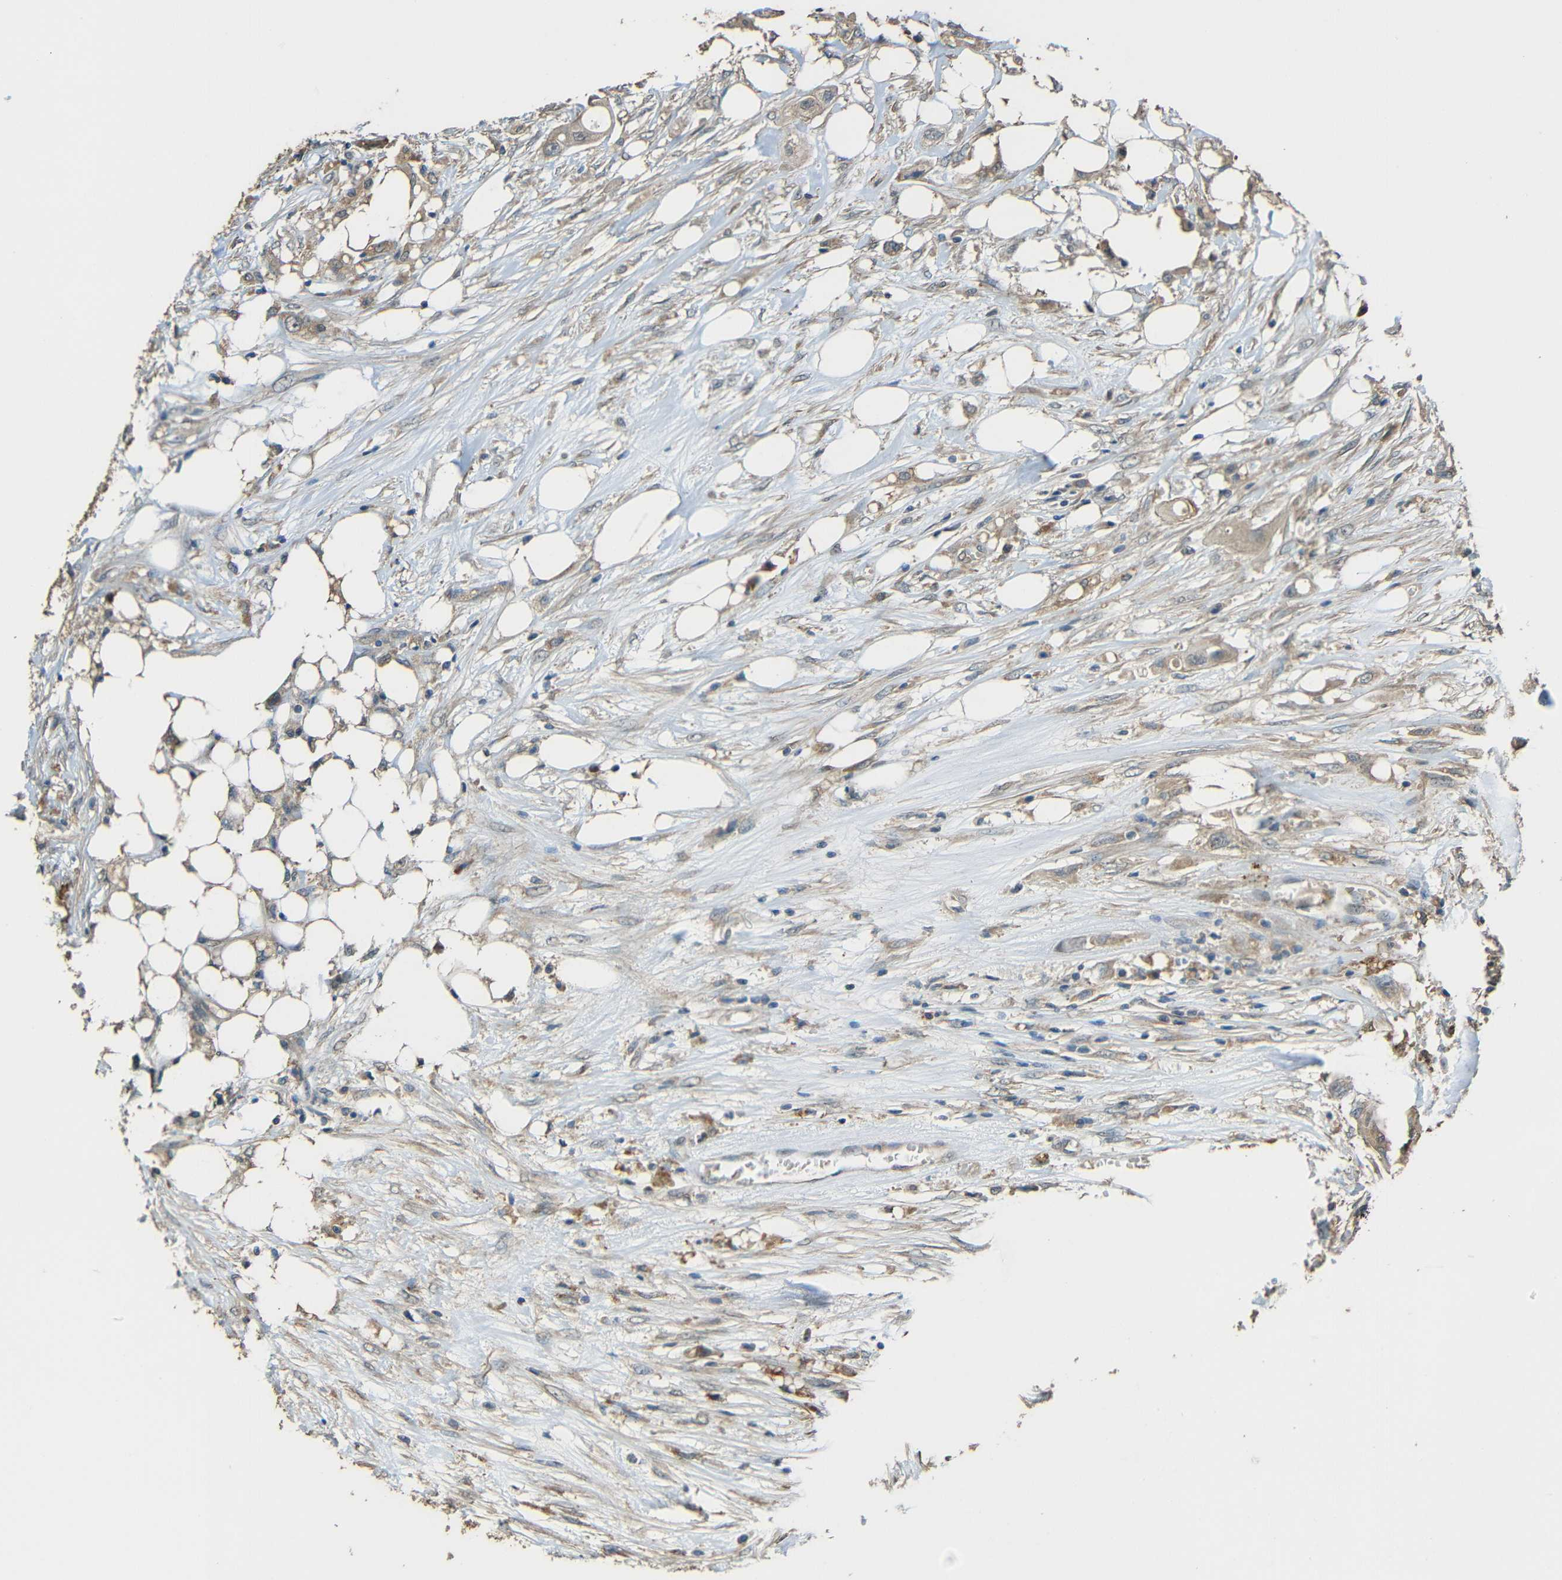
{"staining": {"intensity": "weak", "quantity": ">75%", "location": "cytoplasmic/membranous"}, "tissue": "colorectal cancer", "cell_type": "Tumor cells", "image_type": "cancer", "snomed": [{"axis": "morphology", "description": "Adenocarcinoma, NOS"}, {"axis": "topography", "description": "Colon"}], "caption": "Immunohistochemical staining of adenocarcinoma (colorectal) exhibits weak cytoplasmic/membranous protein expression in approximately >75% of tumor cells.", "gene": "ACACA", "patient": {"sex": "female", "age": 57}}